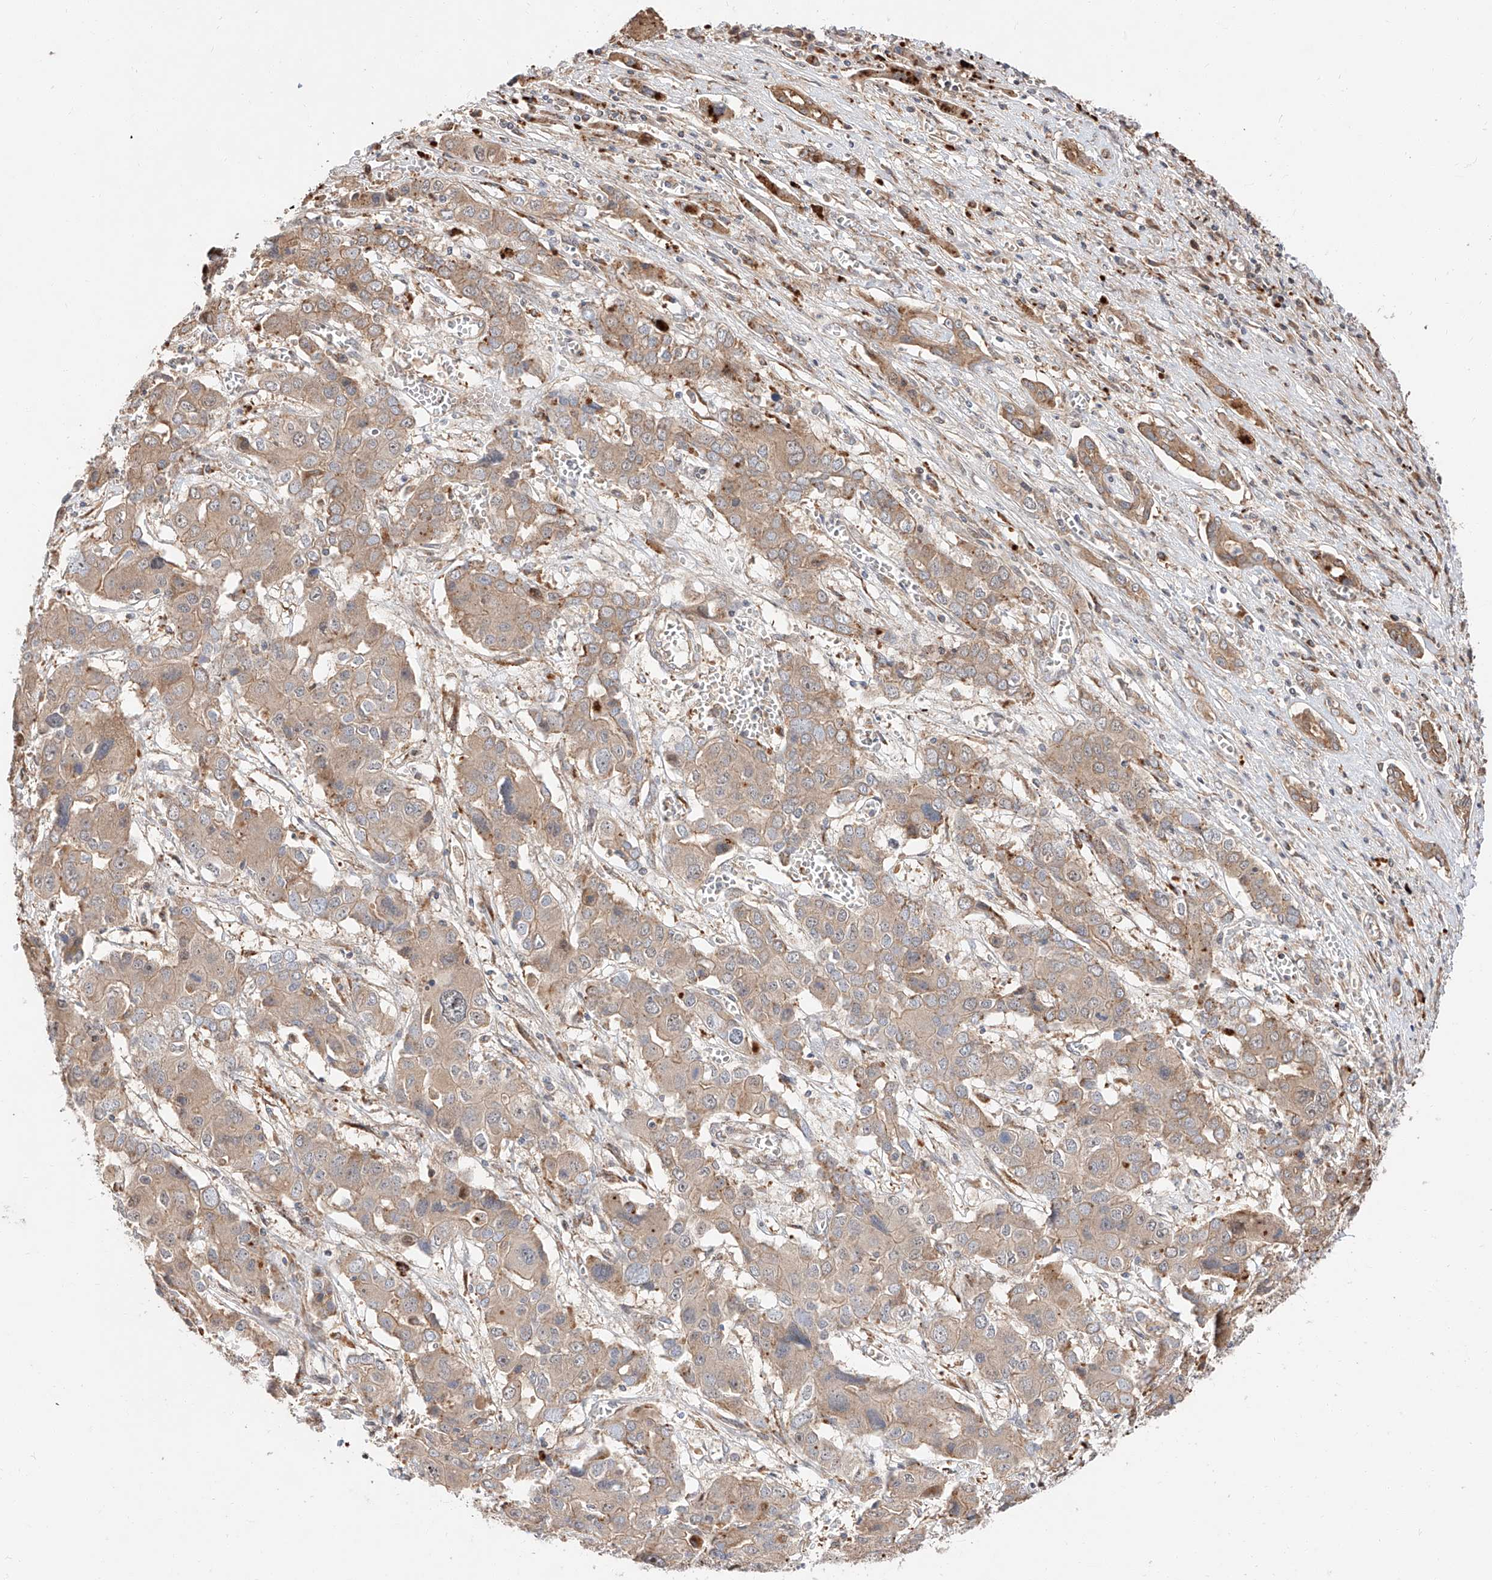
{"staining": {"intensity": "weak", "quantity": "<25%", "location": "cytoplasmic/membranous"}, "tissue": "liver cancer", "cell_type": "Tumor cells", "image_type": "cancer", "snomed": [{"axis": "morphology", "description": "Cholangiocarcinoma"}, {"axis": "topography", "description": "Liver"}], "caption": "Liver cancer (cholangiocarcinoma) was stained to show a protein in brown. There is no significant expression in tumor cells.", "gene": "DIRAS3", "patient": {"sex": "male", "age": 67}}